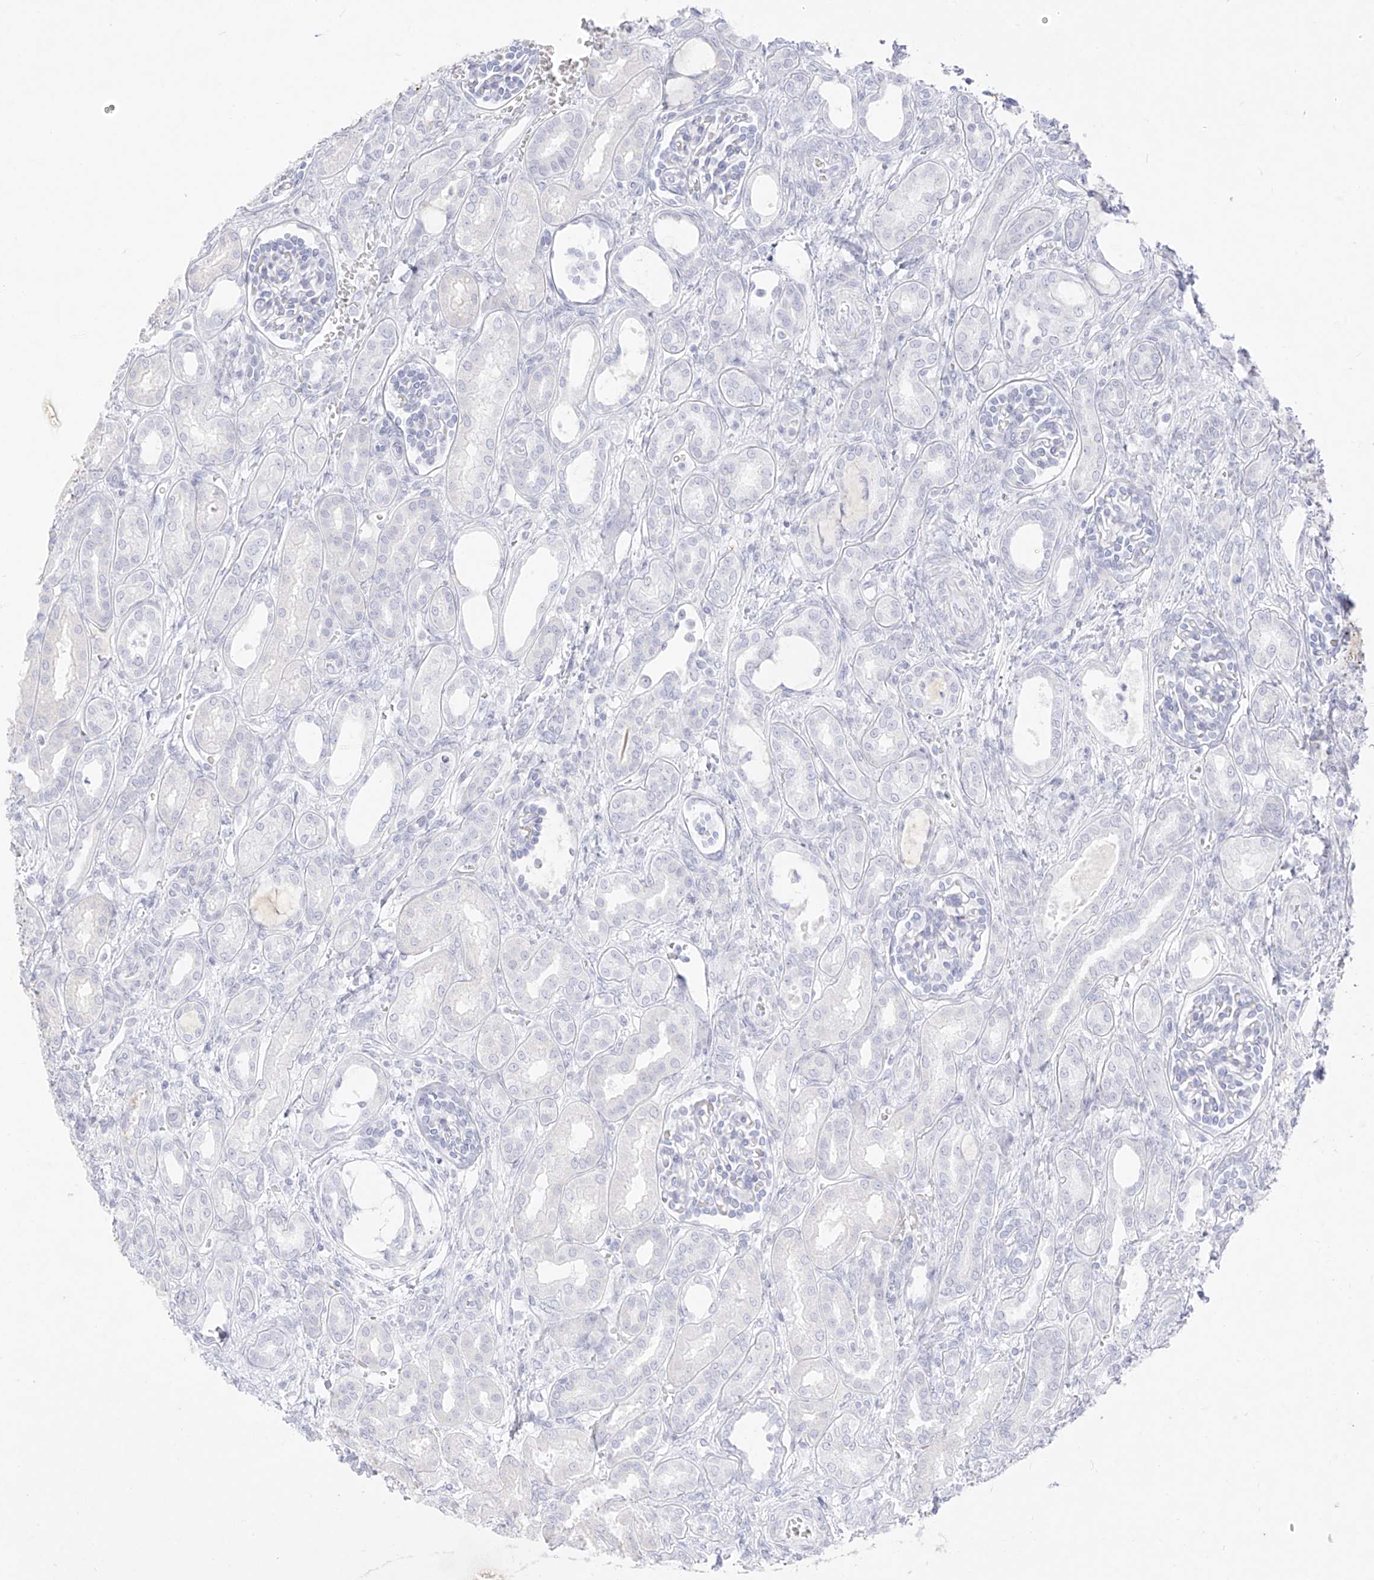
{"staining": {"intensity": "negative", "quantity": "none", "location": "none"}, "tissue": "kidney", "cell_type": "Cells in glomeruli", "image_type": "normal", "snomed": [{"axis": "morphology", "description": "Normal tissue, NOS"}, {"axis": "morphology", "description": "Neoplasm, malignant, NOS"}, {"axis": "topography", "description": "Kidney"}], "caption": "Kidney was stained to show a protein in brown. There is no significant expression in cells in glomeruli. (DAB immunohistochemistry (IHC) with hematoxylin counter stain).", "gene": "TGM4", "patient": {"sex": "female", "age": 1}}